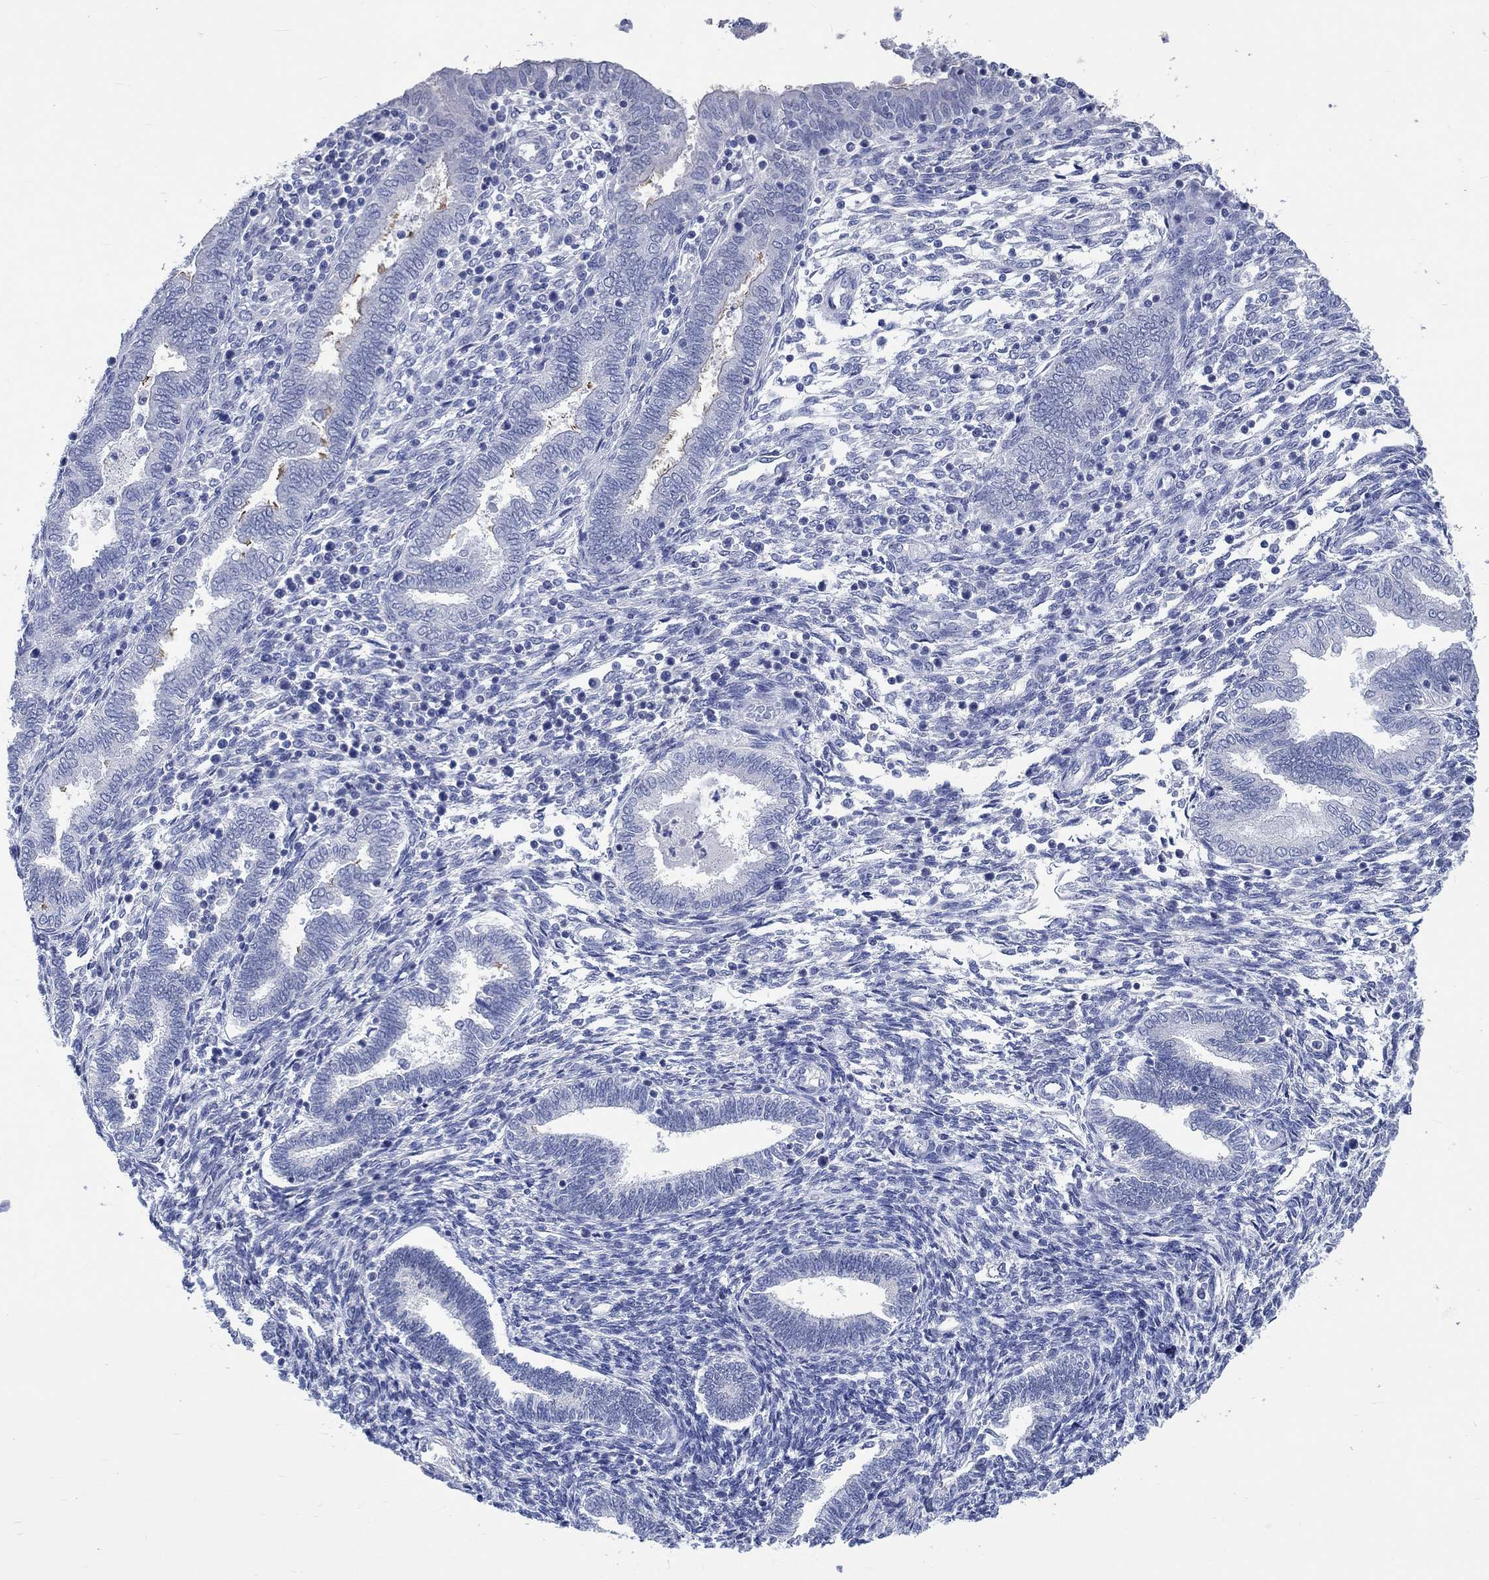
{"staining": {"intensity": "negative", "quantity": "none", "location": "none"}, "tissue": "endometrium", "cell_type": "Cells in endometrial stroma", "image_type": "normal", "snomed": [{"axis": "morphology", "description": "Normal tissue, NOS"}, {"axis": "topography", "description": "Endometrium"}], "caption": "Micrograph shows no protein positivity in cells in endometrial stroma of unremarkable endometrium.", "gene": "C4orf47", "patient": {"sex": "female", "age": 42}}